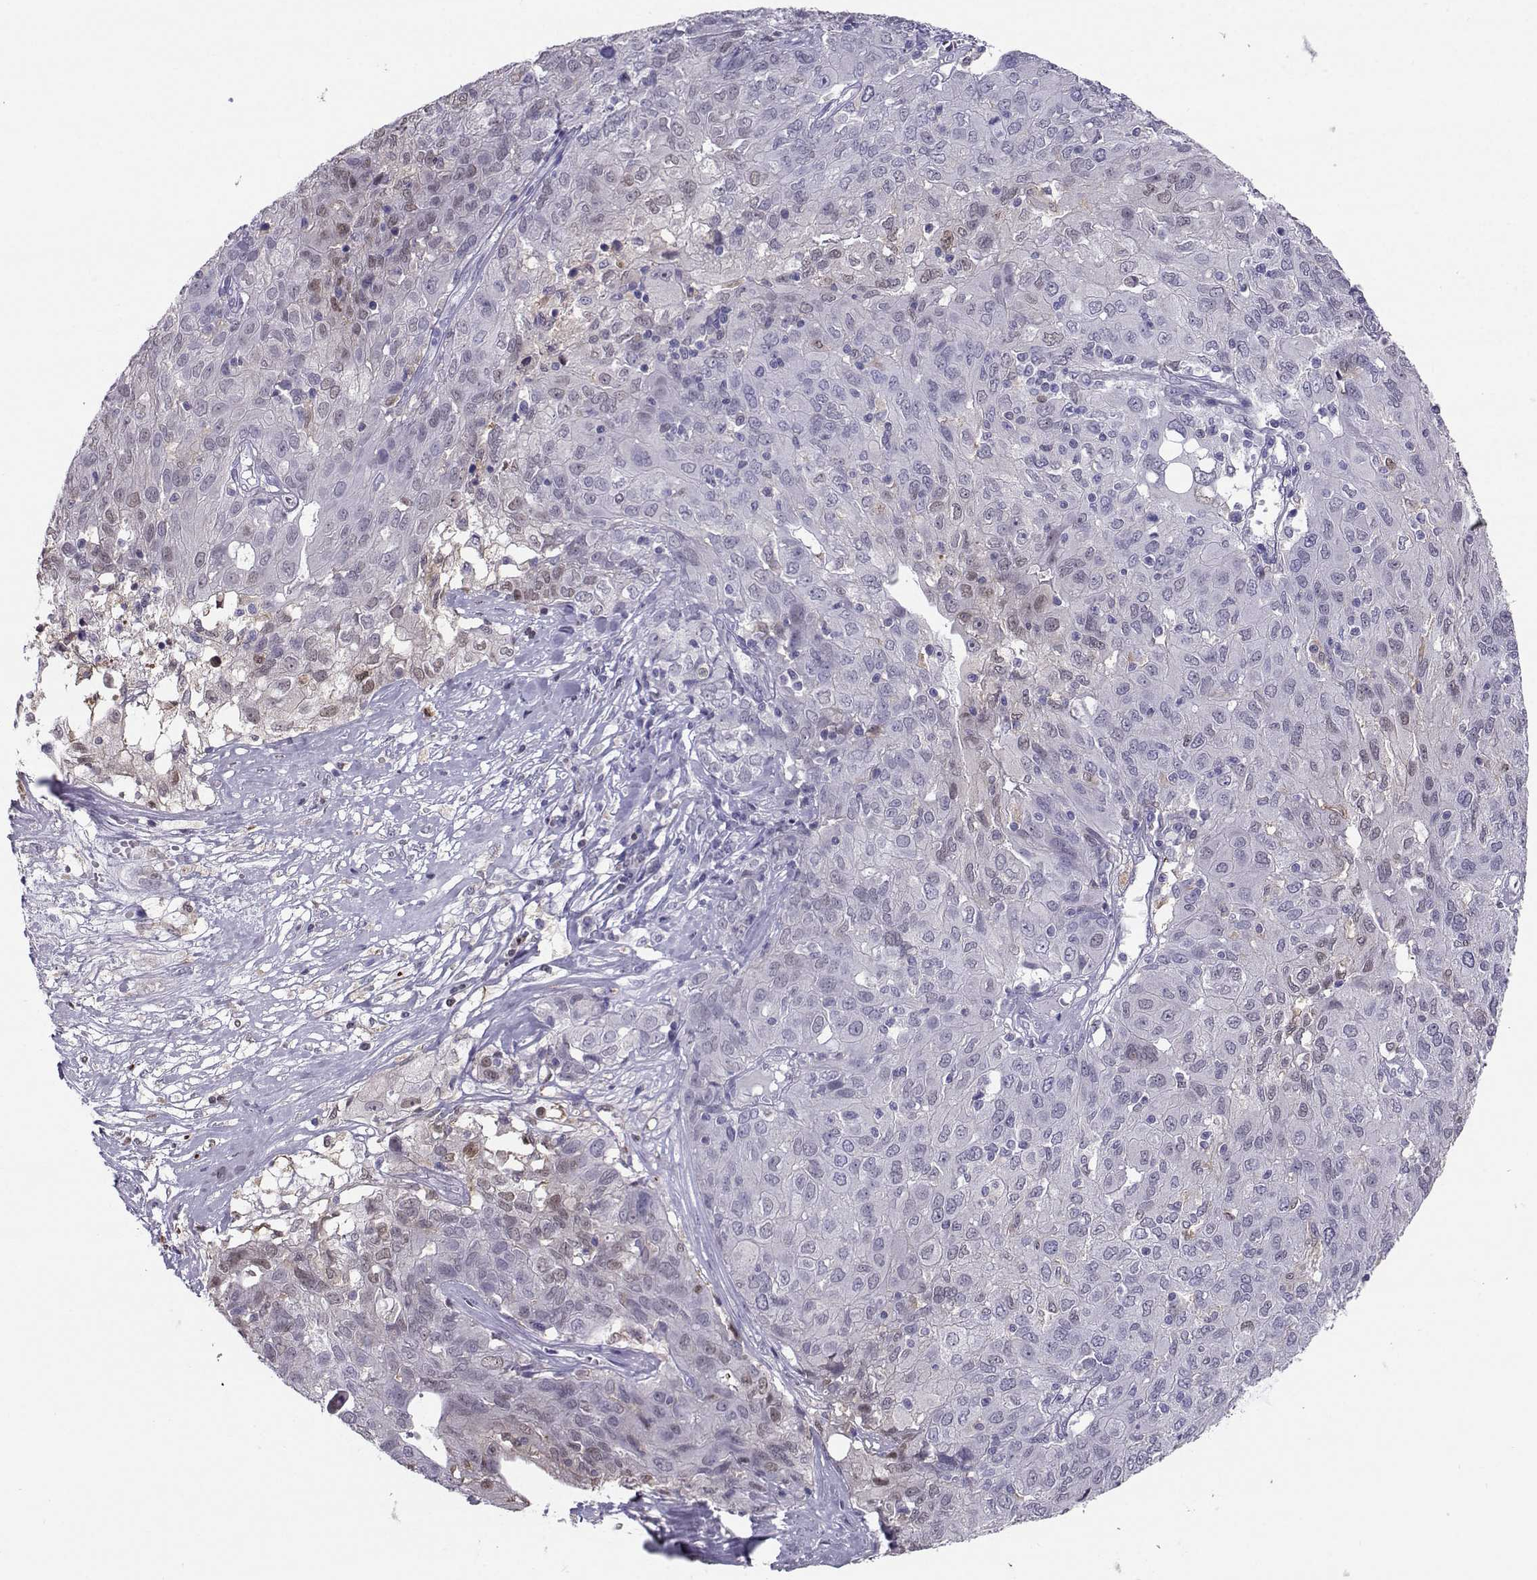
{"staining": {"intensity": "weak", "quantity": "<25%", "location": "nuclear"}, "tissue": "ovarian cancer", "cell_type": "Tumor cells", "image_type": "cancer", "snomed": [{"axis": "morphology", "description": "Carcinoma, endometroid"}, {"axis": "topography", "description": "Ovary"}], "caption": "A micrograph of ovarian cancer stained for a protein reveals no brown staining in tumor cells.", "gene": "PGK1", "patient": {"sex": "female", "age": 50}}